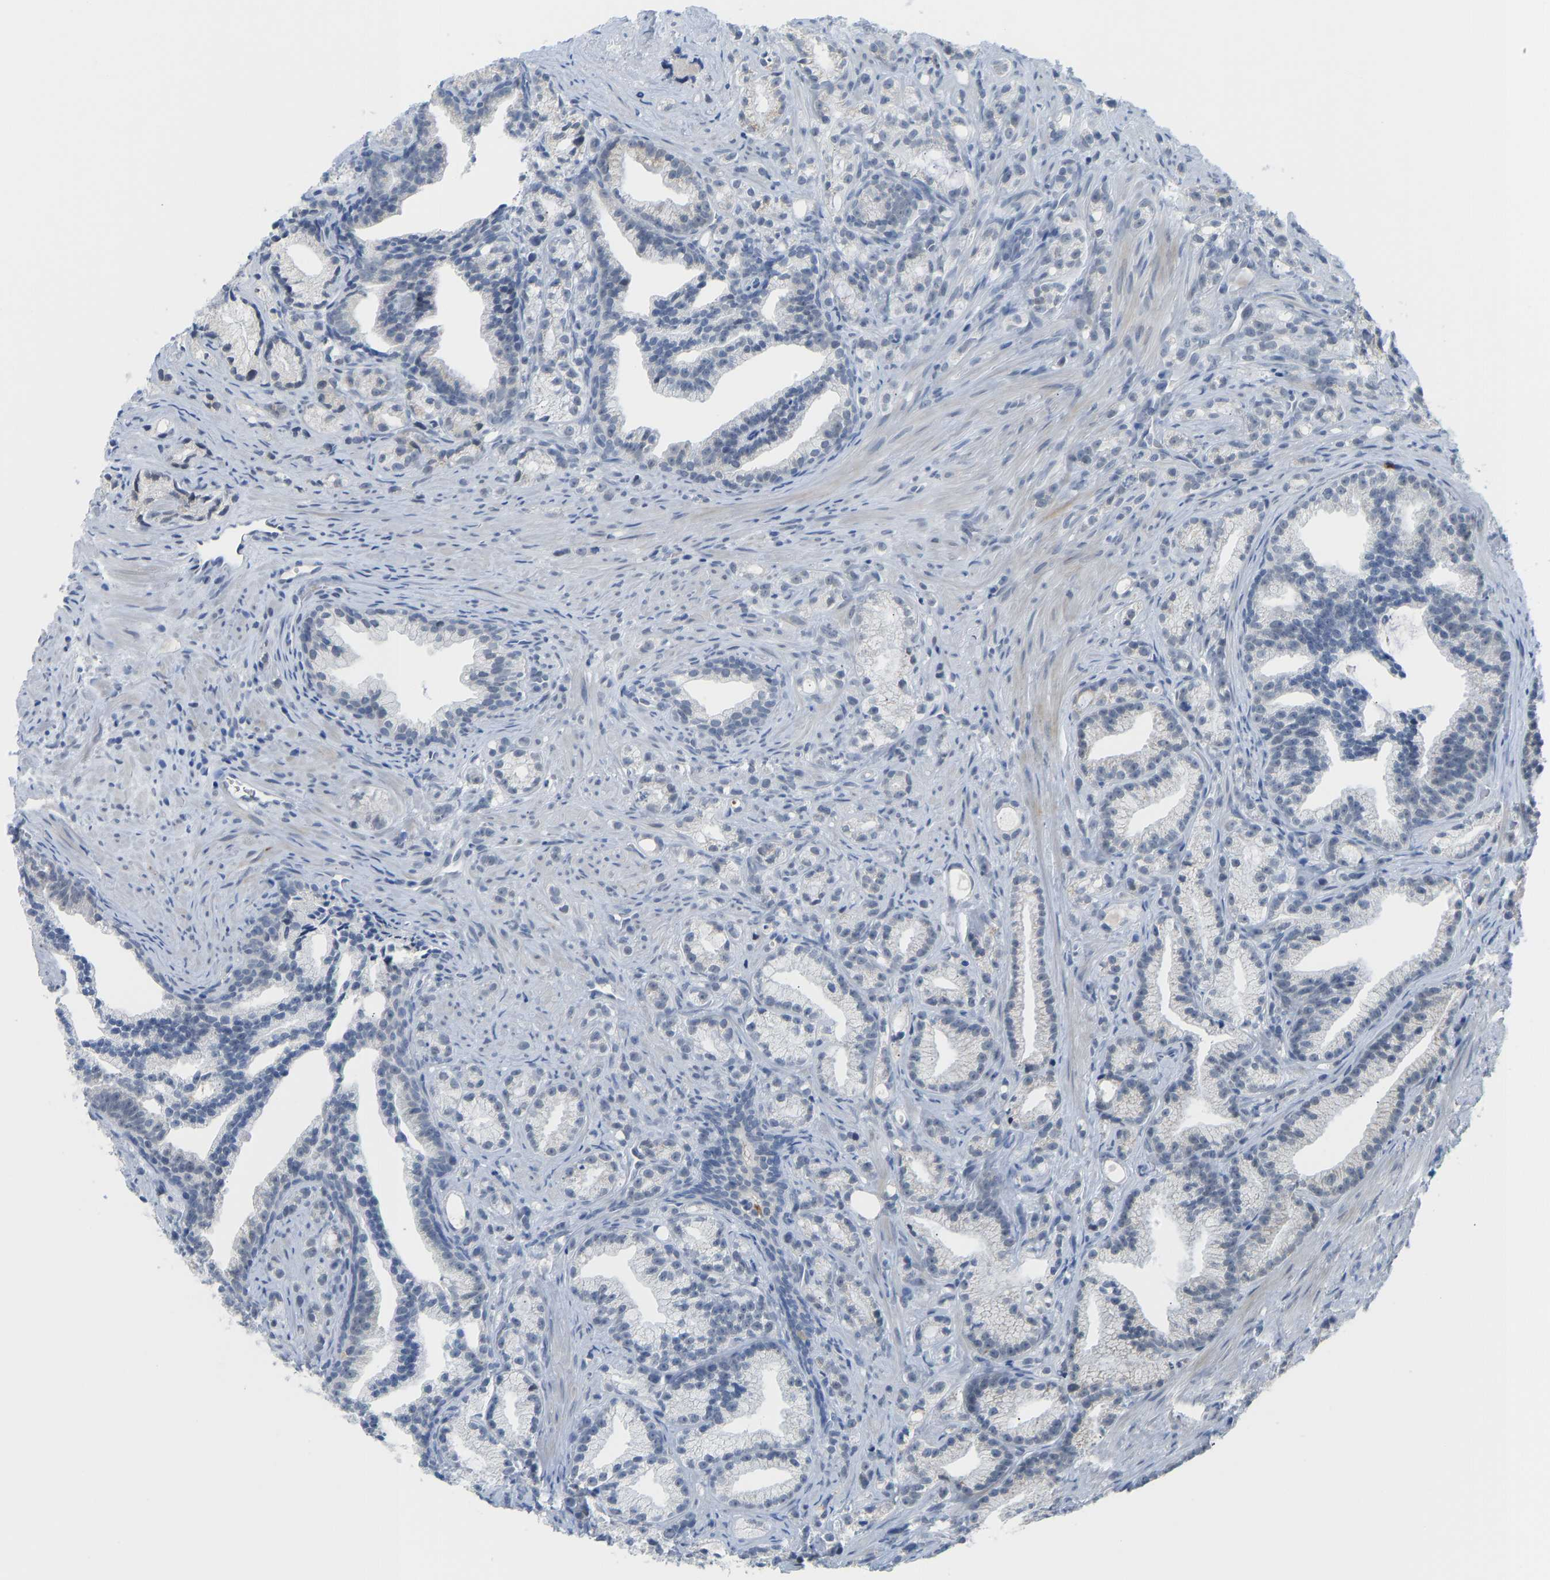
{"staining": {"intensity": "negative", "quantity": "none", "location": "none"}, "tissue": "prostate cancer", "cell_type": "Tumor cells", "image_type": "cancer", "snomed": [{"axis": "morphology", "description": "Adenocarcinoma, Low grade"}, {"axis": "topography", "description": "Prostate"}], "caption": "This image is of adenocarcinoma (low-grade) (prostate) stained with immunohistochemistry (IHC) to label a protein in brown with the nuclei are counter-stained blue. There is no positivity in tumor cells.", "gene": "TXNDC2", "patient": {"sex": "male", "age": 89}}